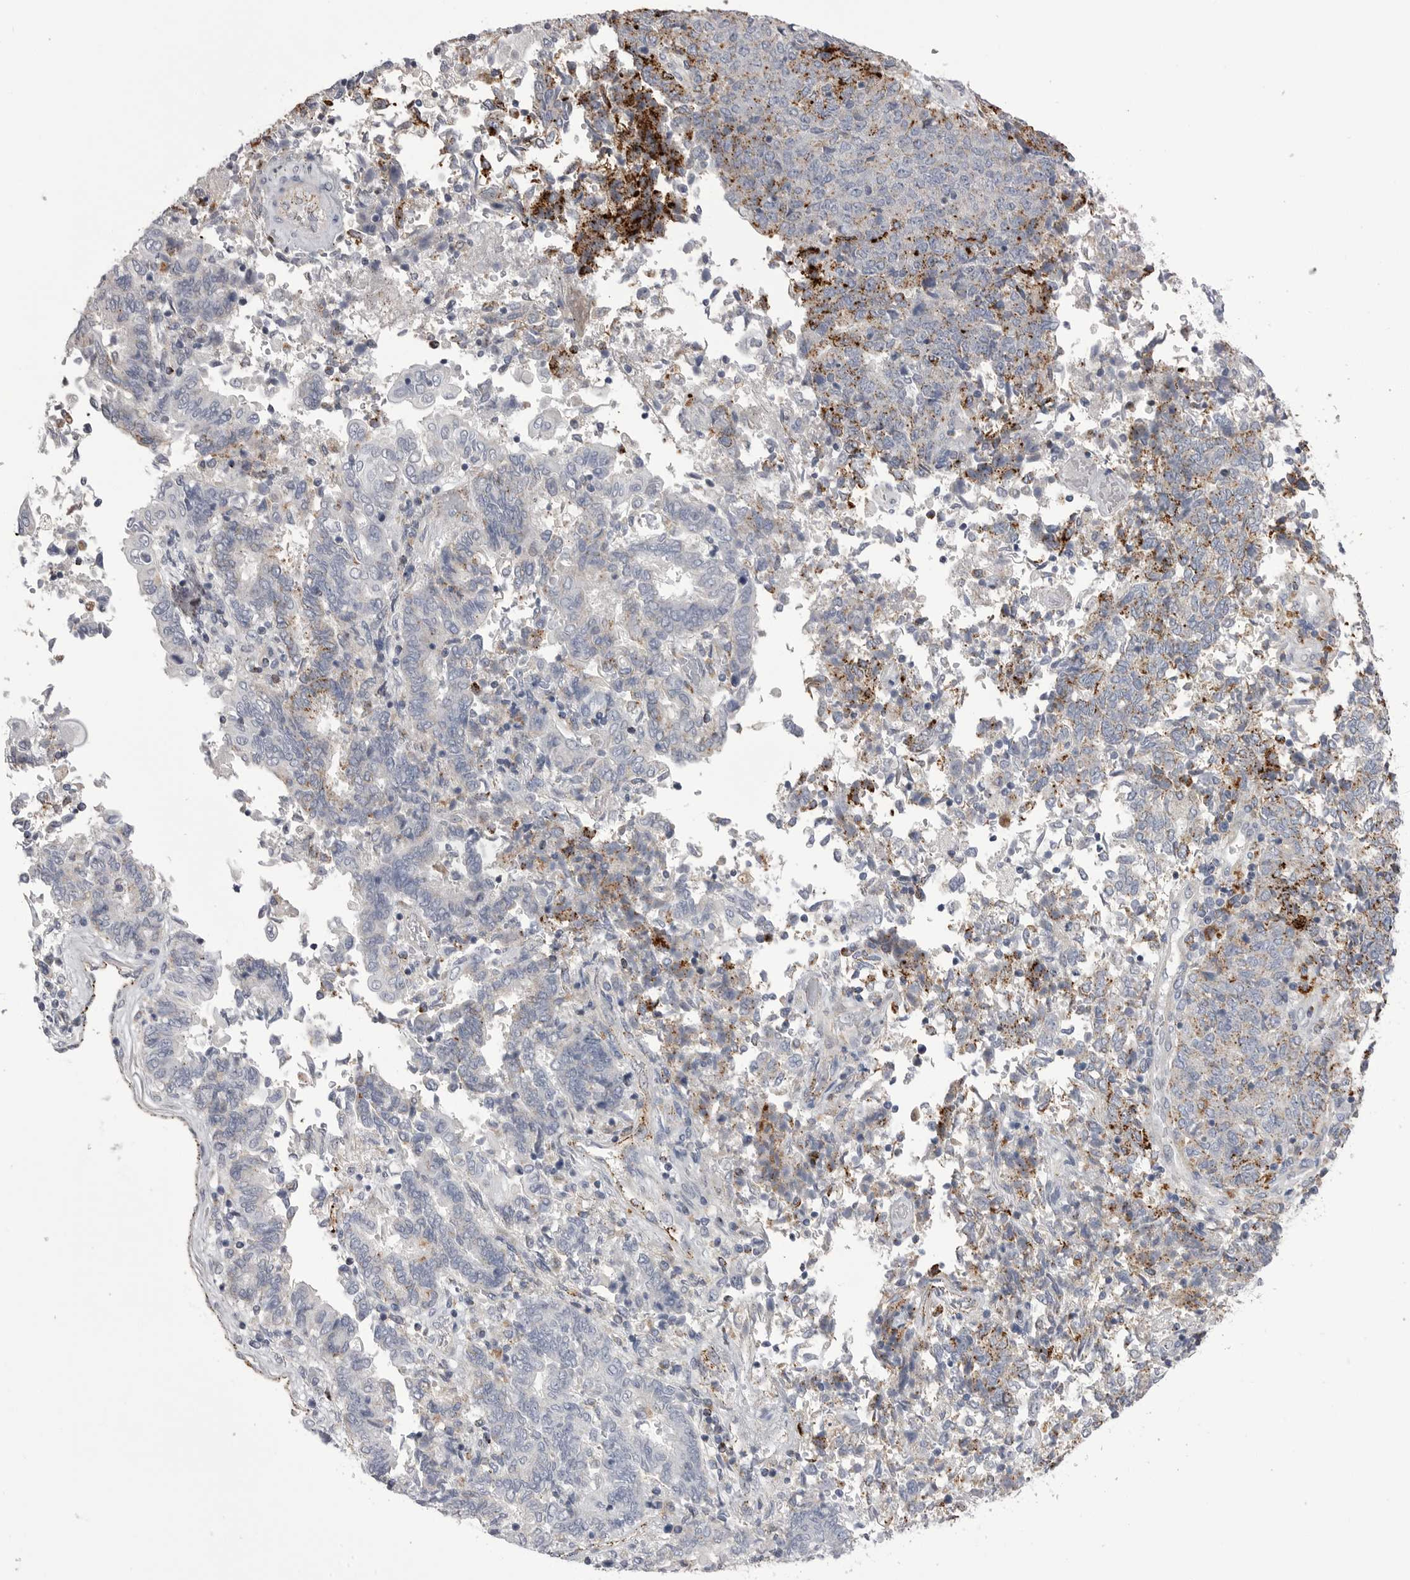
{"staining": {"intensity": "weak", "quantity": "<25%", "location": "cytoplasmic/membranous"}, "tissue": "endometrial cancer", "cell_type": "Tumor cells", "image_type": "cancer", "snomed": [{"axis": "morphology", "description": "Adenocarcinoma, NOS"}, {"axis": "topography", "description": "Endometrium"}], "caption": "Immunohistochemistry (IHC) photomicrograph of human endometrial adenocarcinoma stained for a protein (brown), which reveals no expression in tumor cells.", "gene": "PSPN", "patient": {"sex": "female", "age": 80}}